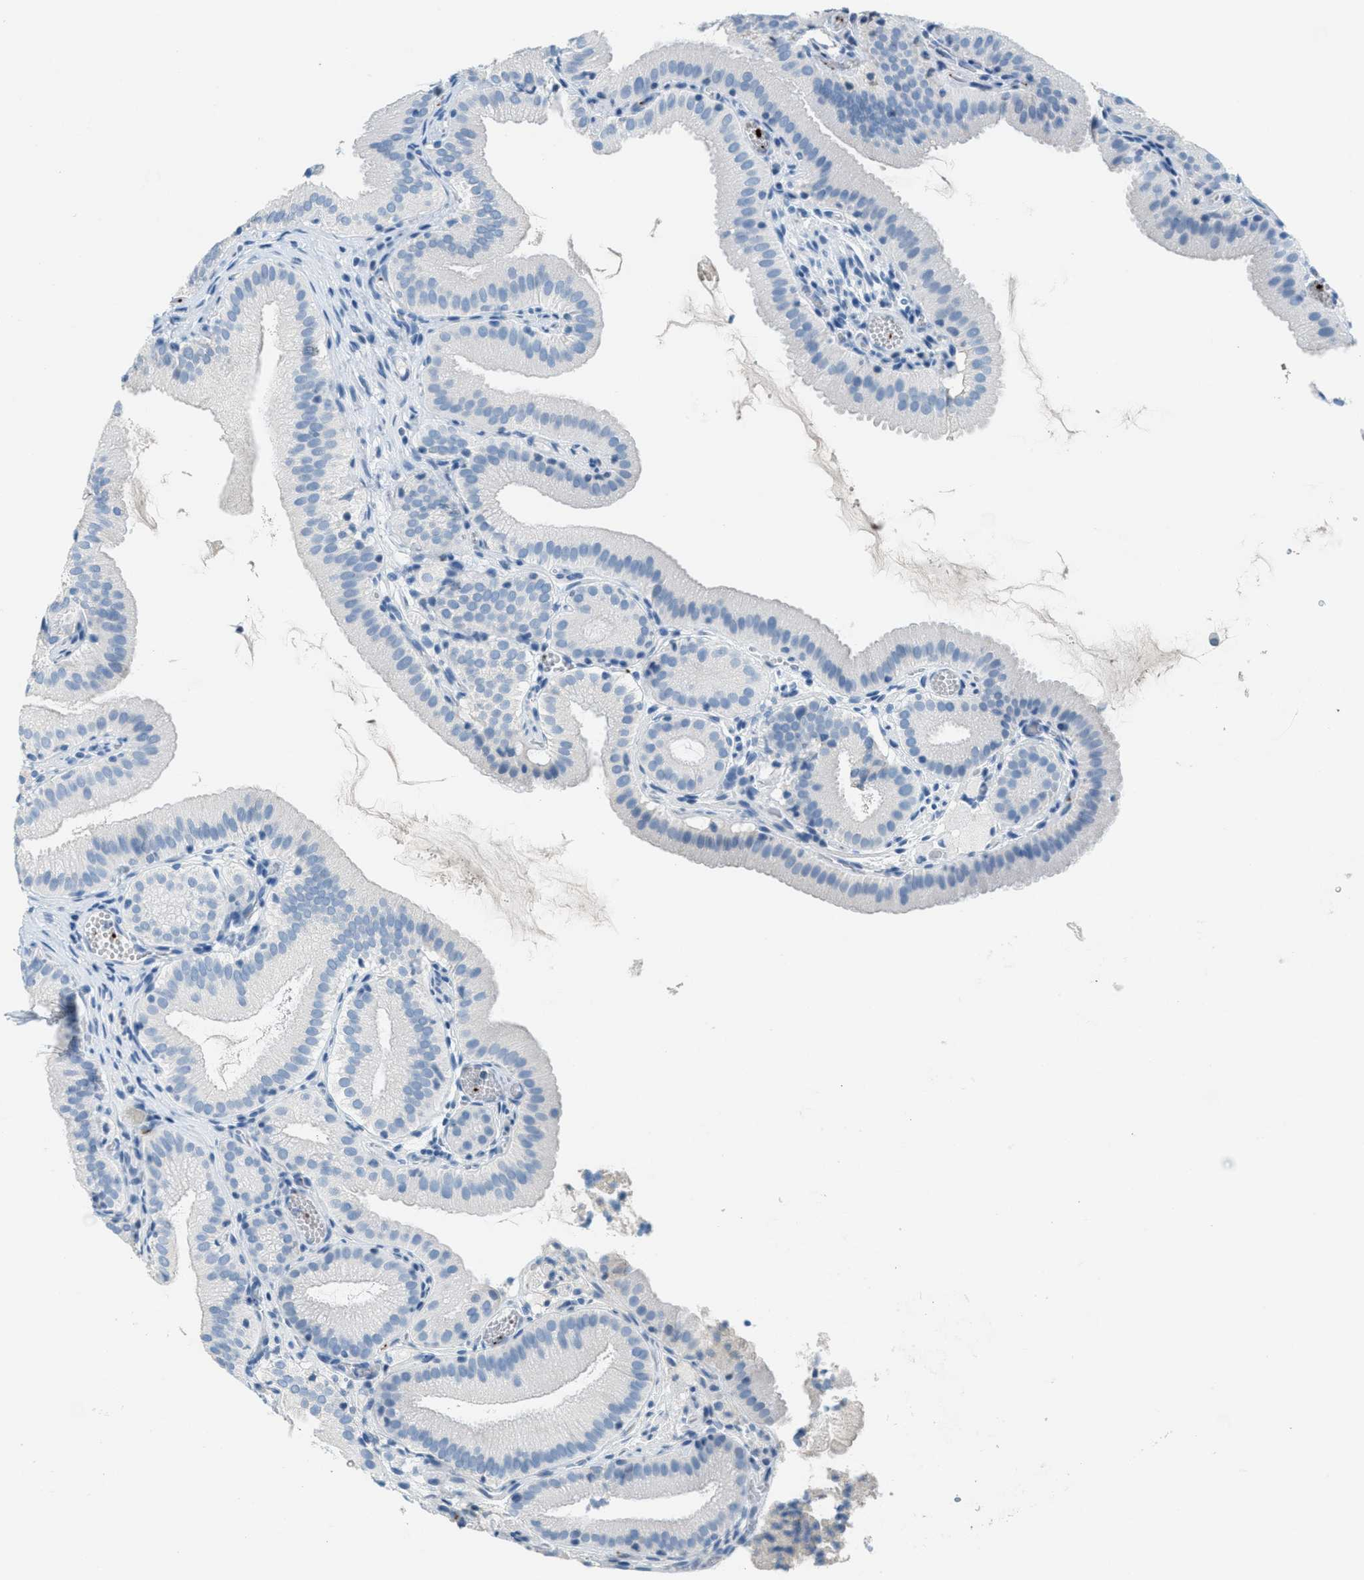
{"staining": {"intensity": "negative", "quantity": "none", "location": "none"}, "tissue": "gallbladder", "cell_type": "Glandular cells", "image_type": "normal", "snomed": [{"axis": "morphology", "description": "Normal tissue, NOS"}, {"axis": "topography", "description": "Gallbladder"}], "caption": "High power microscopy photomicrograph of an immunohistochemistry image of unremarkable gallbladder, revealing no significant expression in glandular cells. The staining was performed using DAB (3,3'-diaminobenzidine) to visualize the protein expression in brown, while the nuclei were stained in blue with hematoxylin (Magnification: 20x).", "gene": "PPBP", "patient": {"sex": "male", "age": 54}}